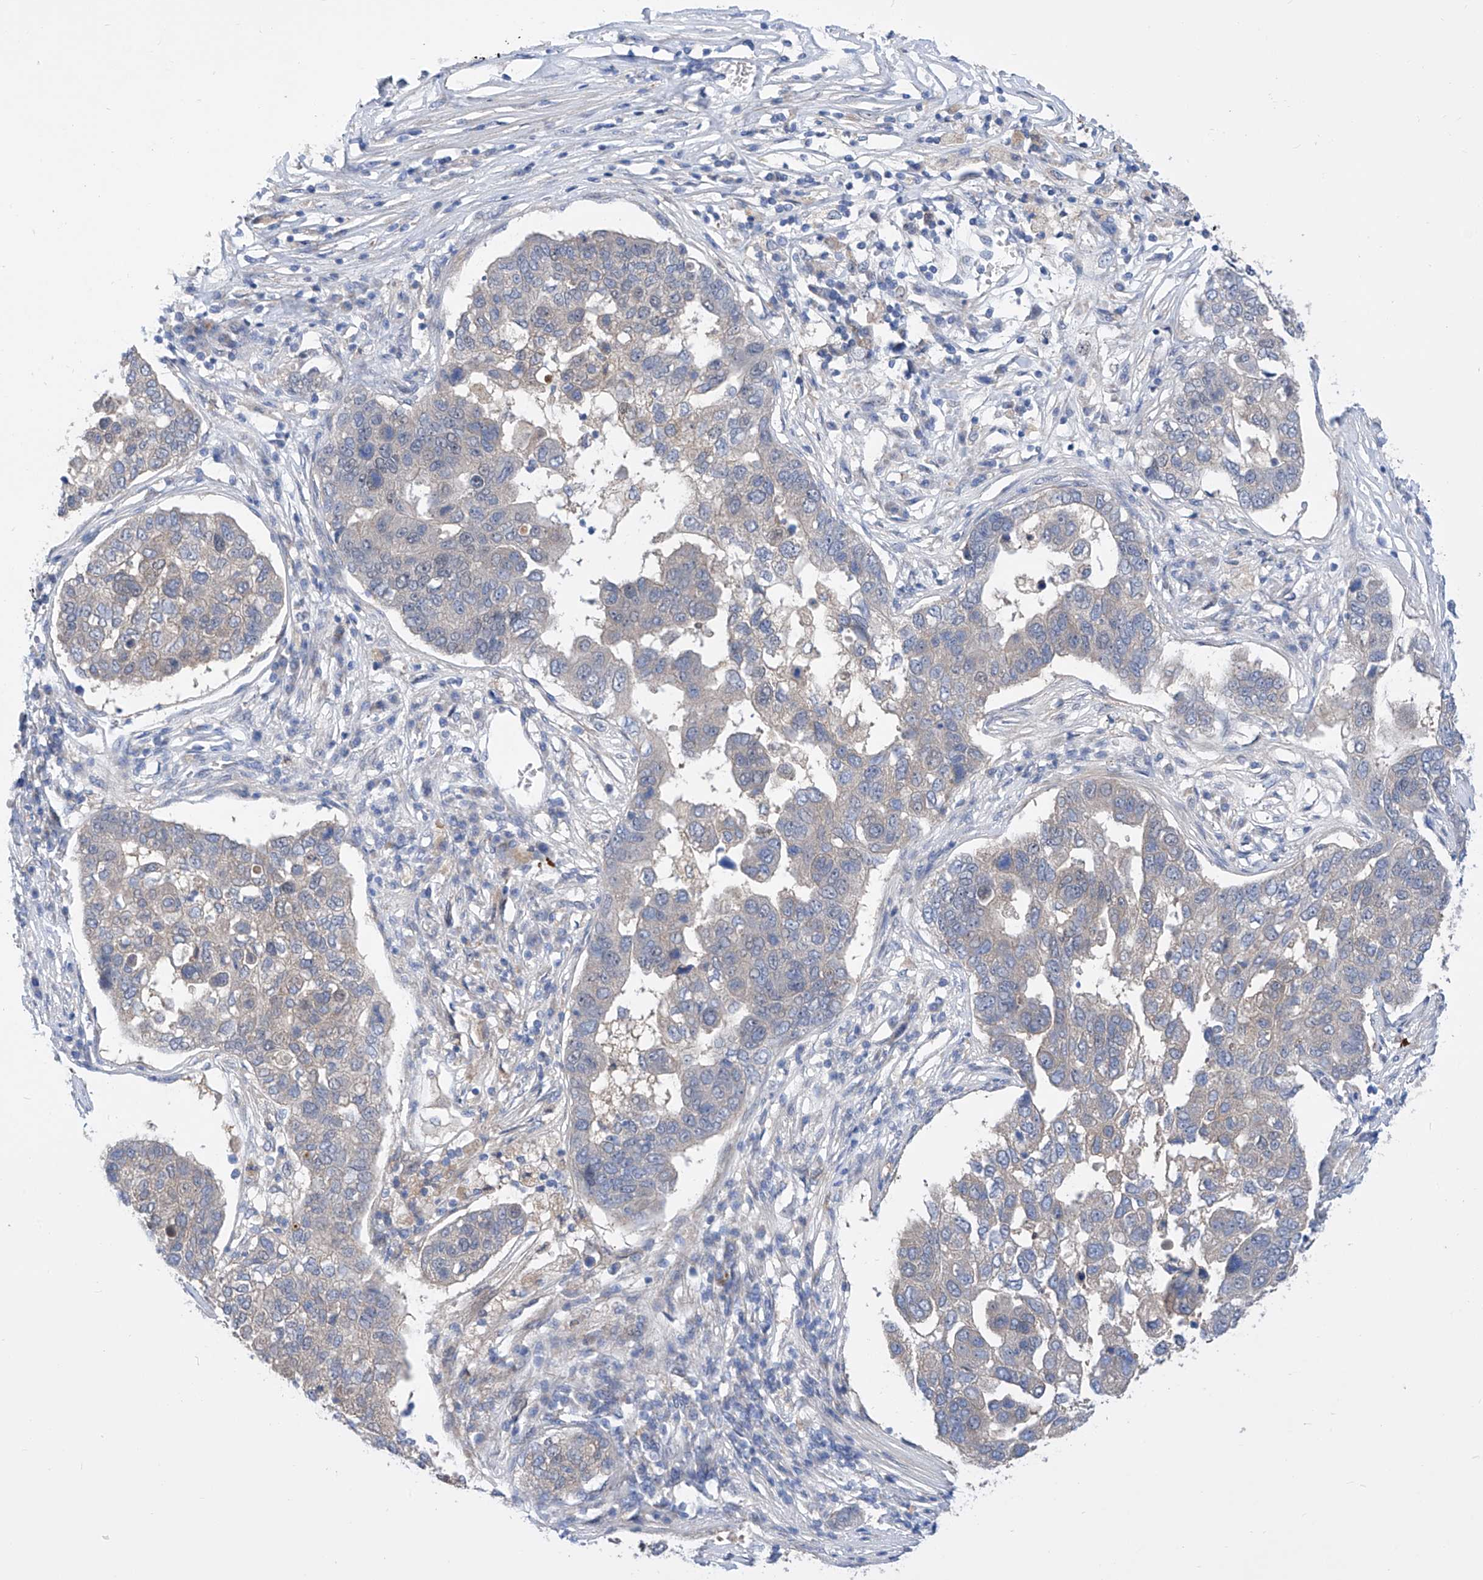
{"staining": {"intensity": "negative", "quantity": "none", "location": "none"}, "tissue": "pancreatic cancer", "cell_type": "Tumor cells", "image_type": "cancer", "snomed": [{"axis": "morphology", "description": "Adenocarcinoma, NOS"}, {"axis": "topography", "description": "Pancreas"}], "caption": "Human pancreatic adenocarcinoma stained for a protein using IHC displays no staining in tumor cells.", "gene": "SRBD1", "patient": {"sex": "female", "age": 61}}